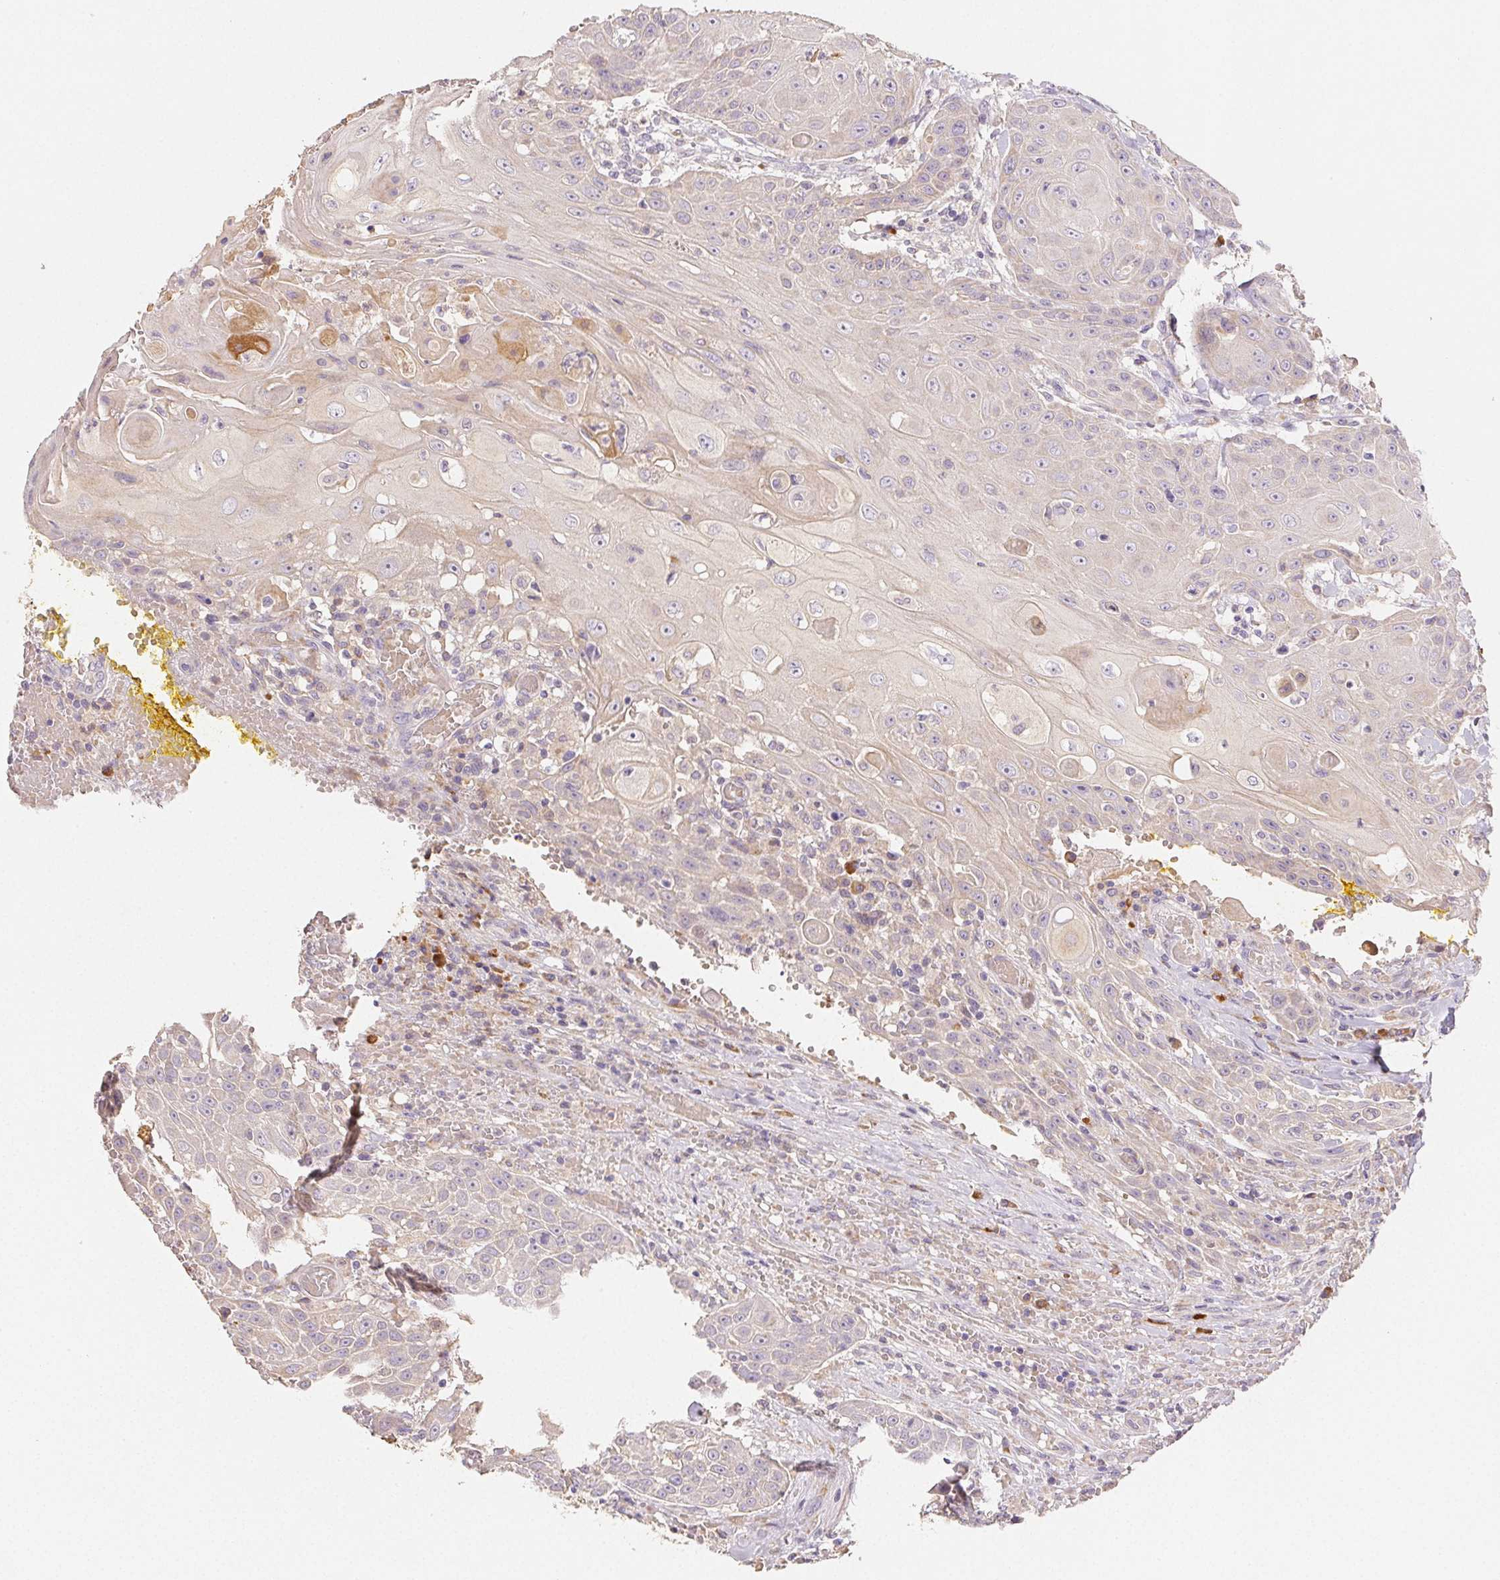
{"staining": {"intensity": "negative", "quantity": "none", "location": "none"}, "tissue": "head and neck cancer", "cell_type": "Tumor cells", "image_type": "cancer", "snomed": [{"axis": "morphology", "description": "Normal tissue, NOS"}, {"axis": "morphology", "description": "Squamous cell carcinoma, NOS"}, {"axis": "topography", "description": "Oral tissue"}, {"axis": "topography", "description": "Head-Neck"}], "caption": "This is an IHC image of human head and neck cancer. There is no positivity in tumor cells.", "gene": "ACVR1B", "patient": {"sex": "female", "age": 55}}